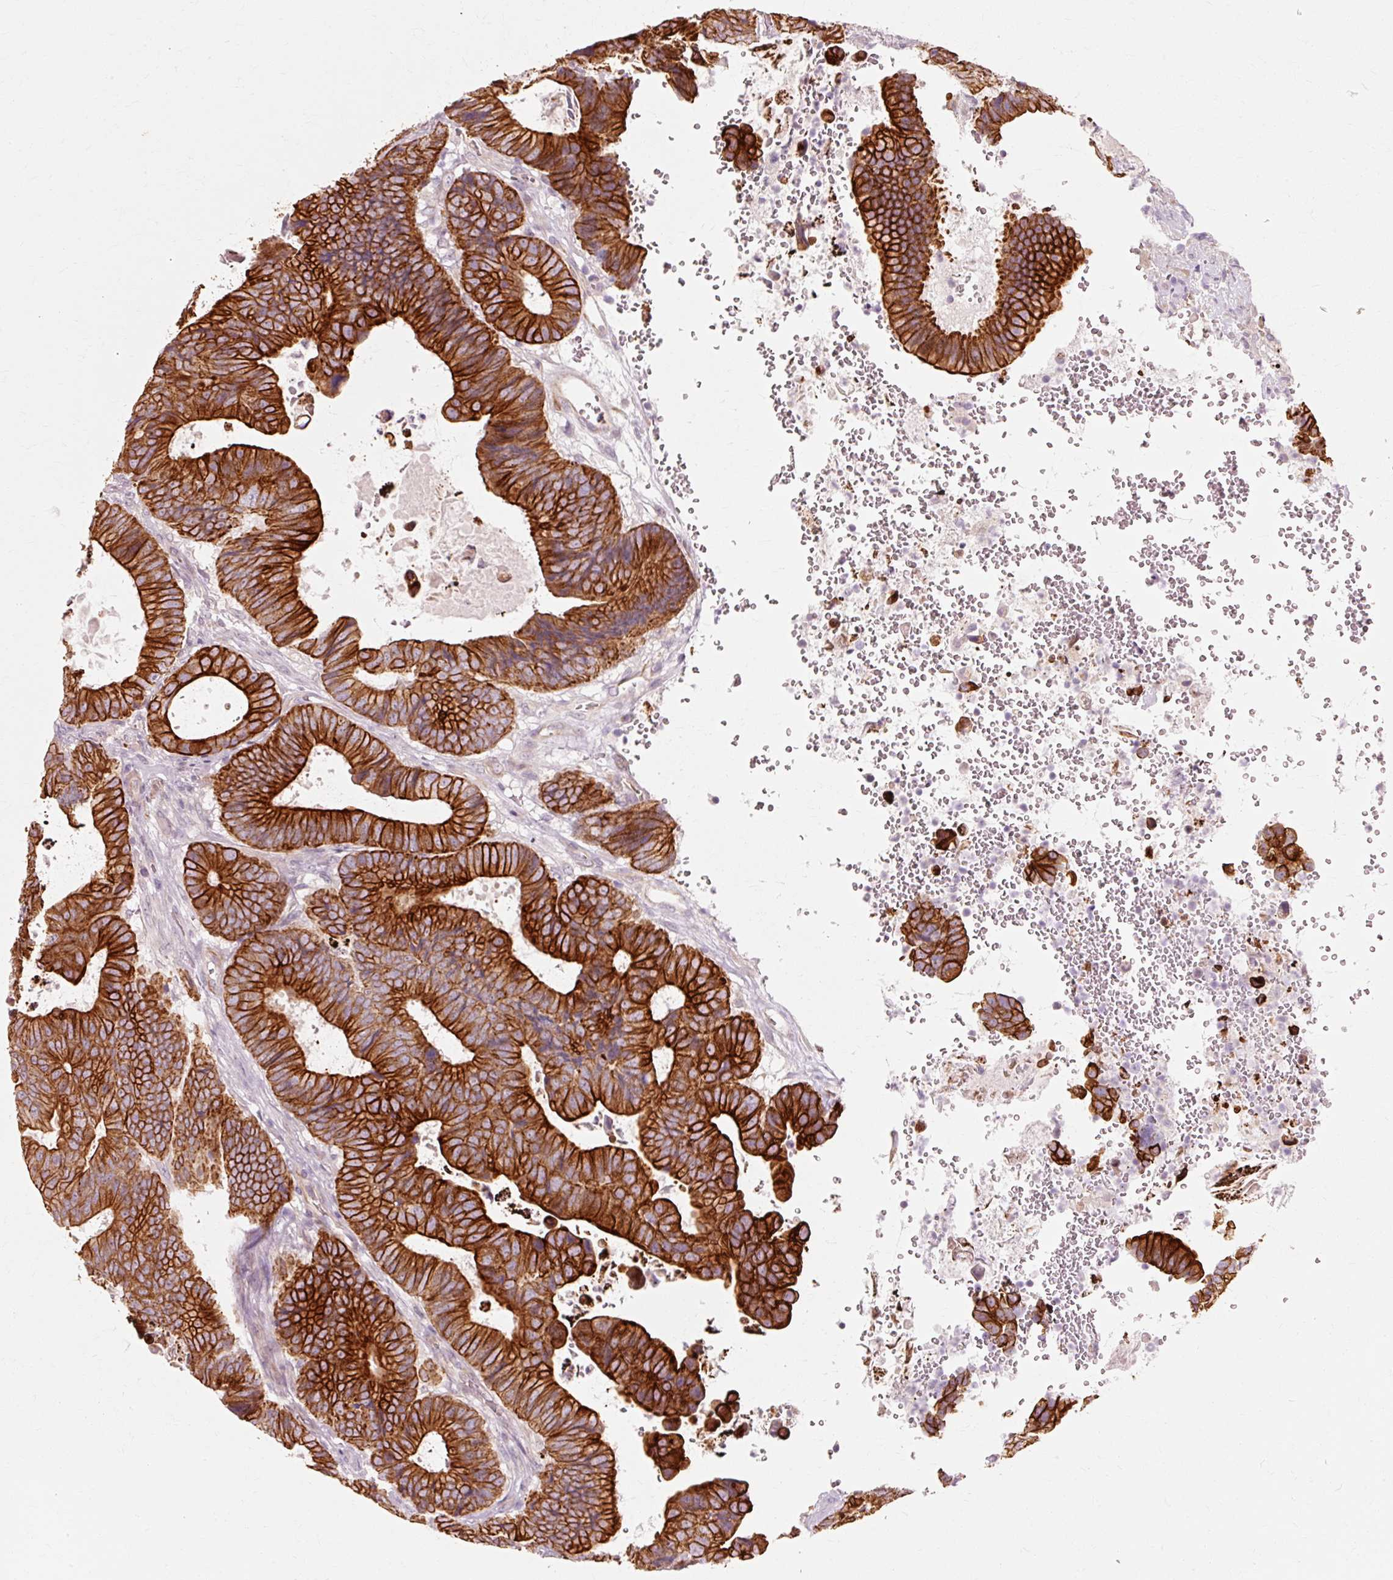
{"staining": {"intensity": "strong", "quantity": ">75%", "location": "cytoplasmic/membranous"}, "tissue": "colorectal cancer", "cell_type": "Tumor cells", "image_type": "cancer", "snomed": [{"axis": "morphology", "description": "Adenocarcinoma, NOS"}, {"axis": "topography", "description": "Colon"}], "caption": "Brown immunohistochemical staining in human colorectal adenocarcinoma reveals strong cytoplasmic/membranous positivity in approximately >75% of tumor cells.", "gene": "TRIM73", "patient": {"sex": "male", "age": 85}}